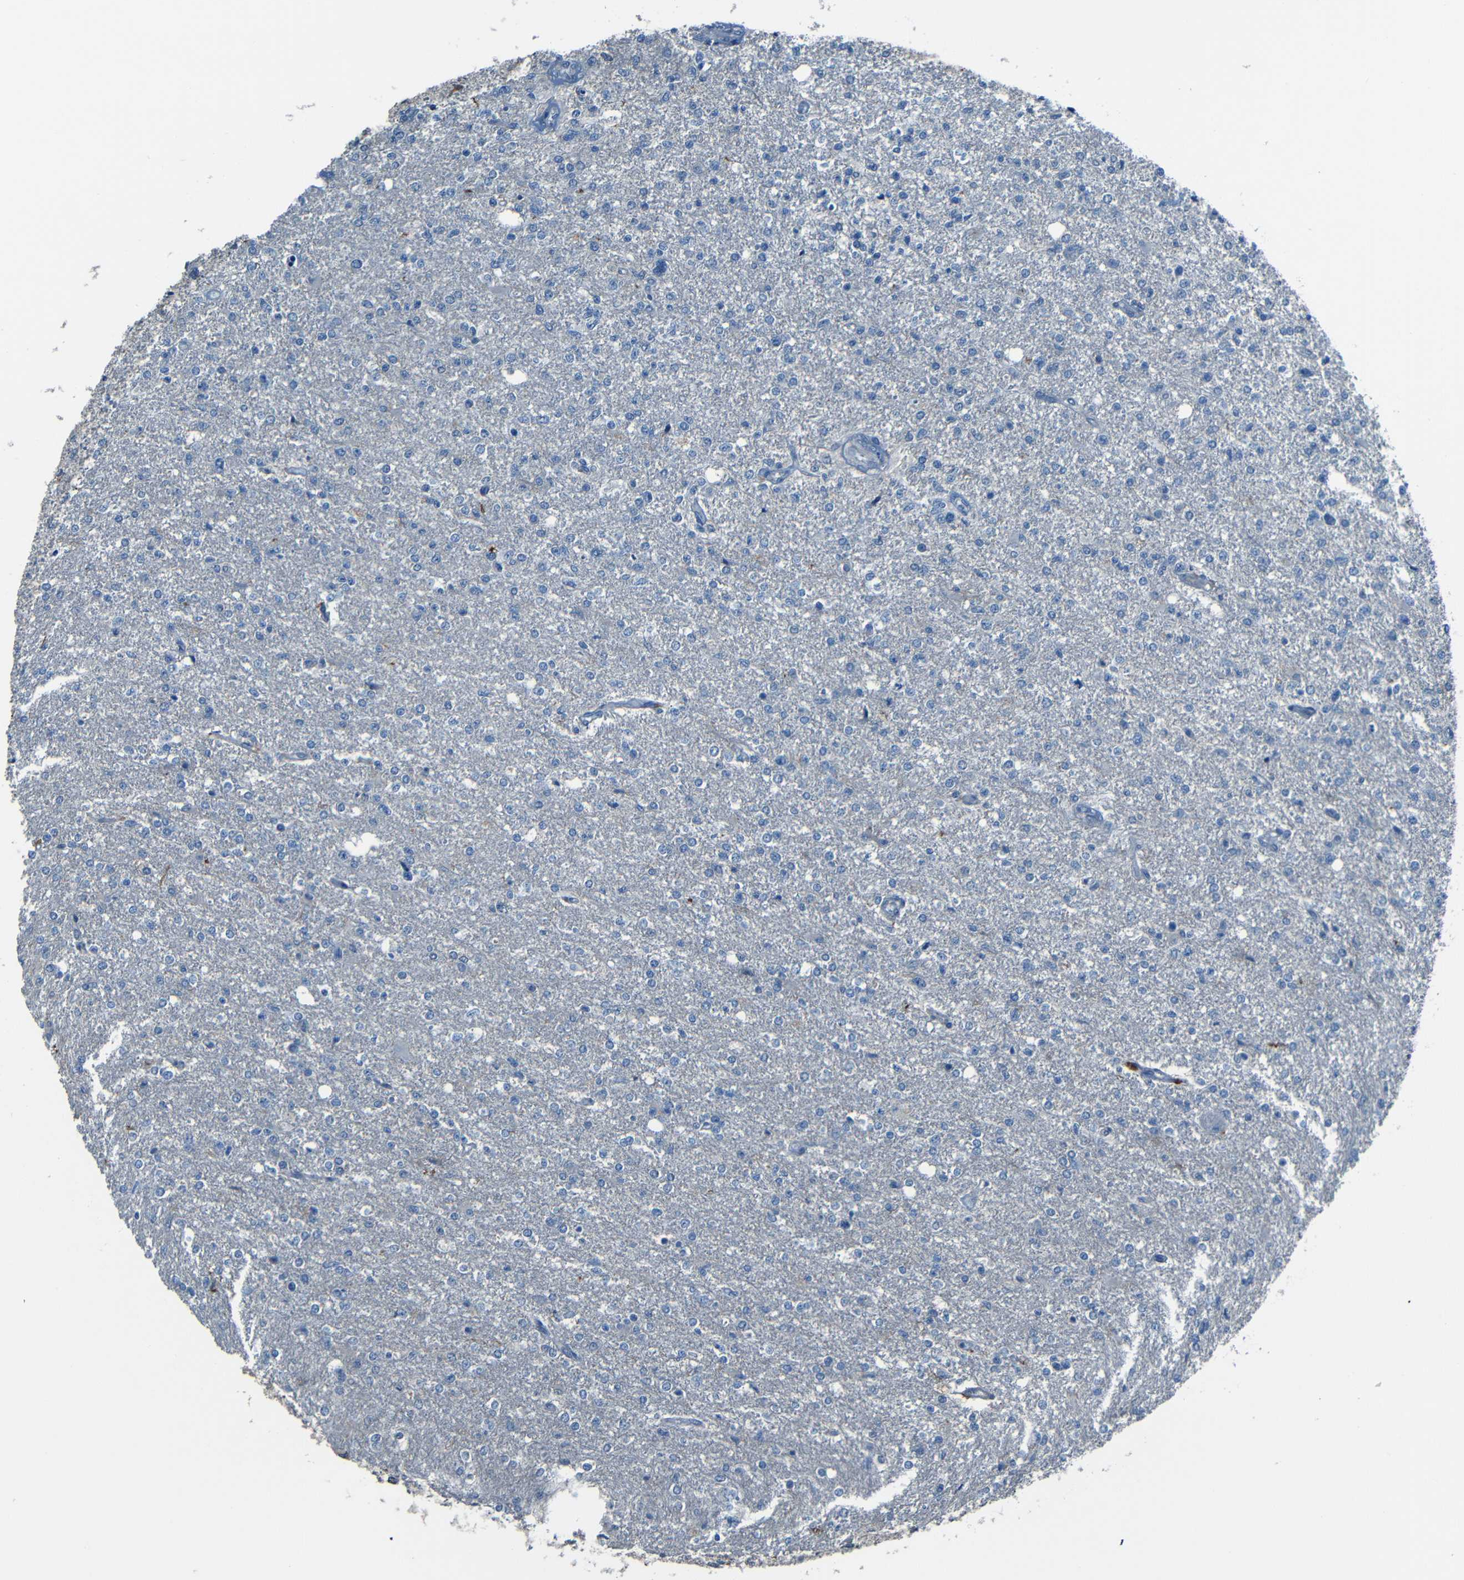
{"staining": {"intensity": "negative", "quantity": "none", "location": "none"}, "tissue": "glioma", "cell_type": "Tumor cells", "image_type": "cancer", "snomed": [{"axis": "morphology", "description": "Glioma, malignant, High grade"}, {"axis": "topography", "description": "Cerebral cortex"}], "caption": "IHC histopathology image of neoplastic tissue: human glioma stained with DAB (3,3'-diaminobenzidine) exhibits no significant protein positivity in tumor cells. (DAB (3,3'-diaminobenzidine) IHC with hematoxylin counter stain).", "gene": "SLA", "patient": {"sex": "male", "age": 76}}